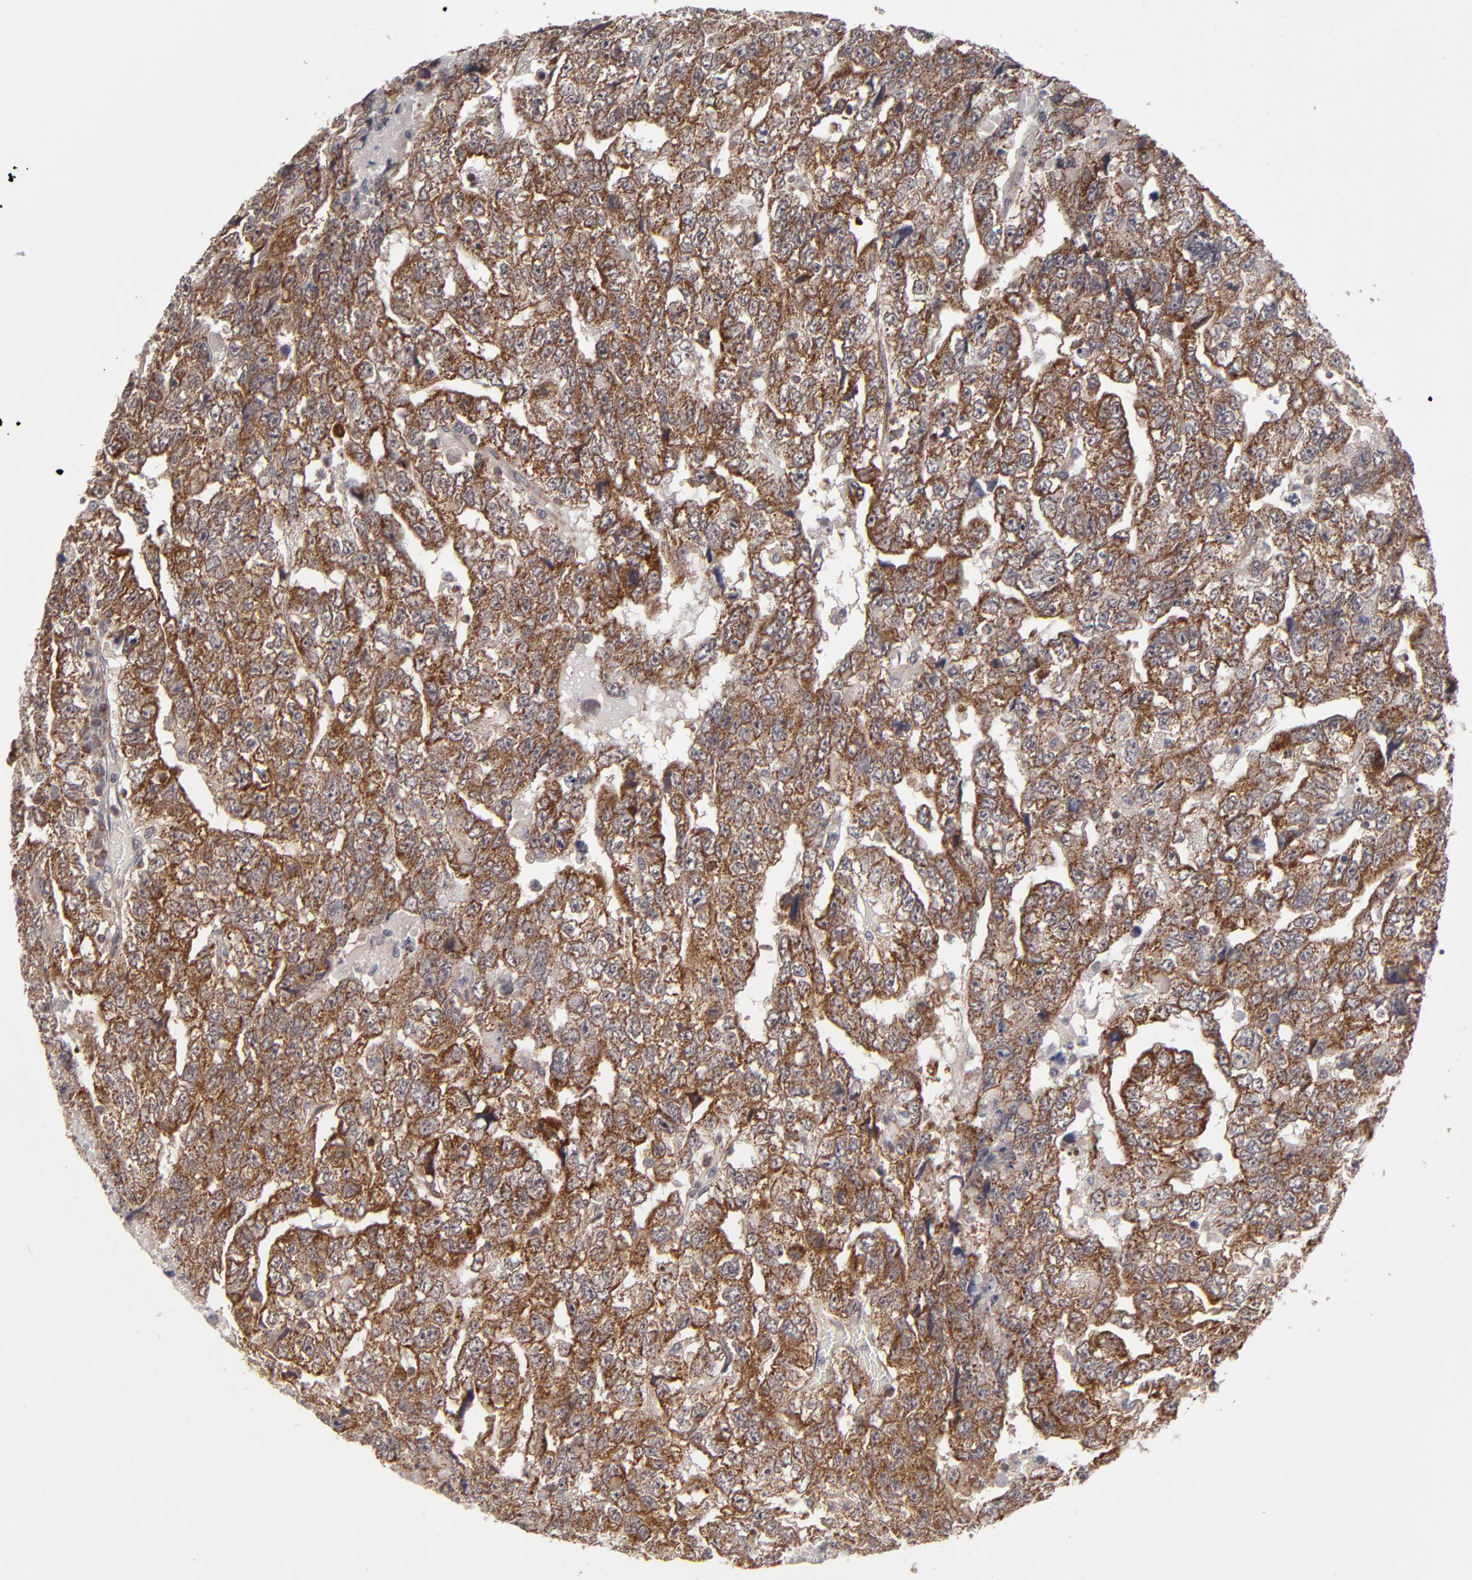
{"staining": {"intensity": "strong", "quantity": ">75%", "location": "cytoplasmic/membranous"}, "tissue": "testis cancer", "cell_type": "Tumor cells", "image_type": "cancer", "snomed": [{"axis": "morphology", "description": "Carcinoma, Embryonal, NOS"}, {"axis": "topography", "description": "Testis"}], "caption": "An image of human testis cancer stained for a protein demonstrates strong cytoplasmic/membranous brown staining in tumor cells. The staining was performed using DAB, with brown indicating positive protein expression. Nuclei are stained blue with hematoxylin.", "gene": "GLCCI1", "patient": {"sex": "male", "age": 36}}